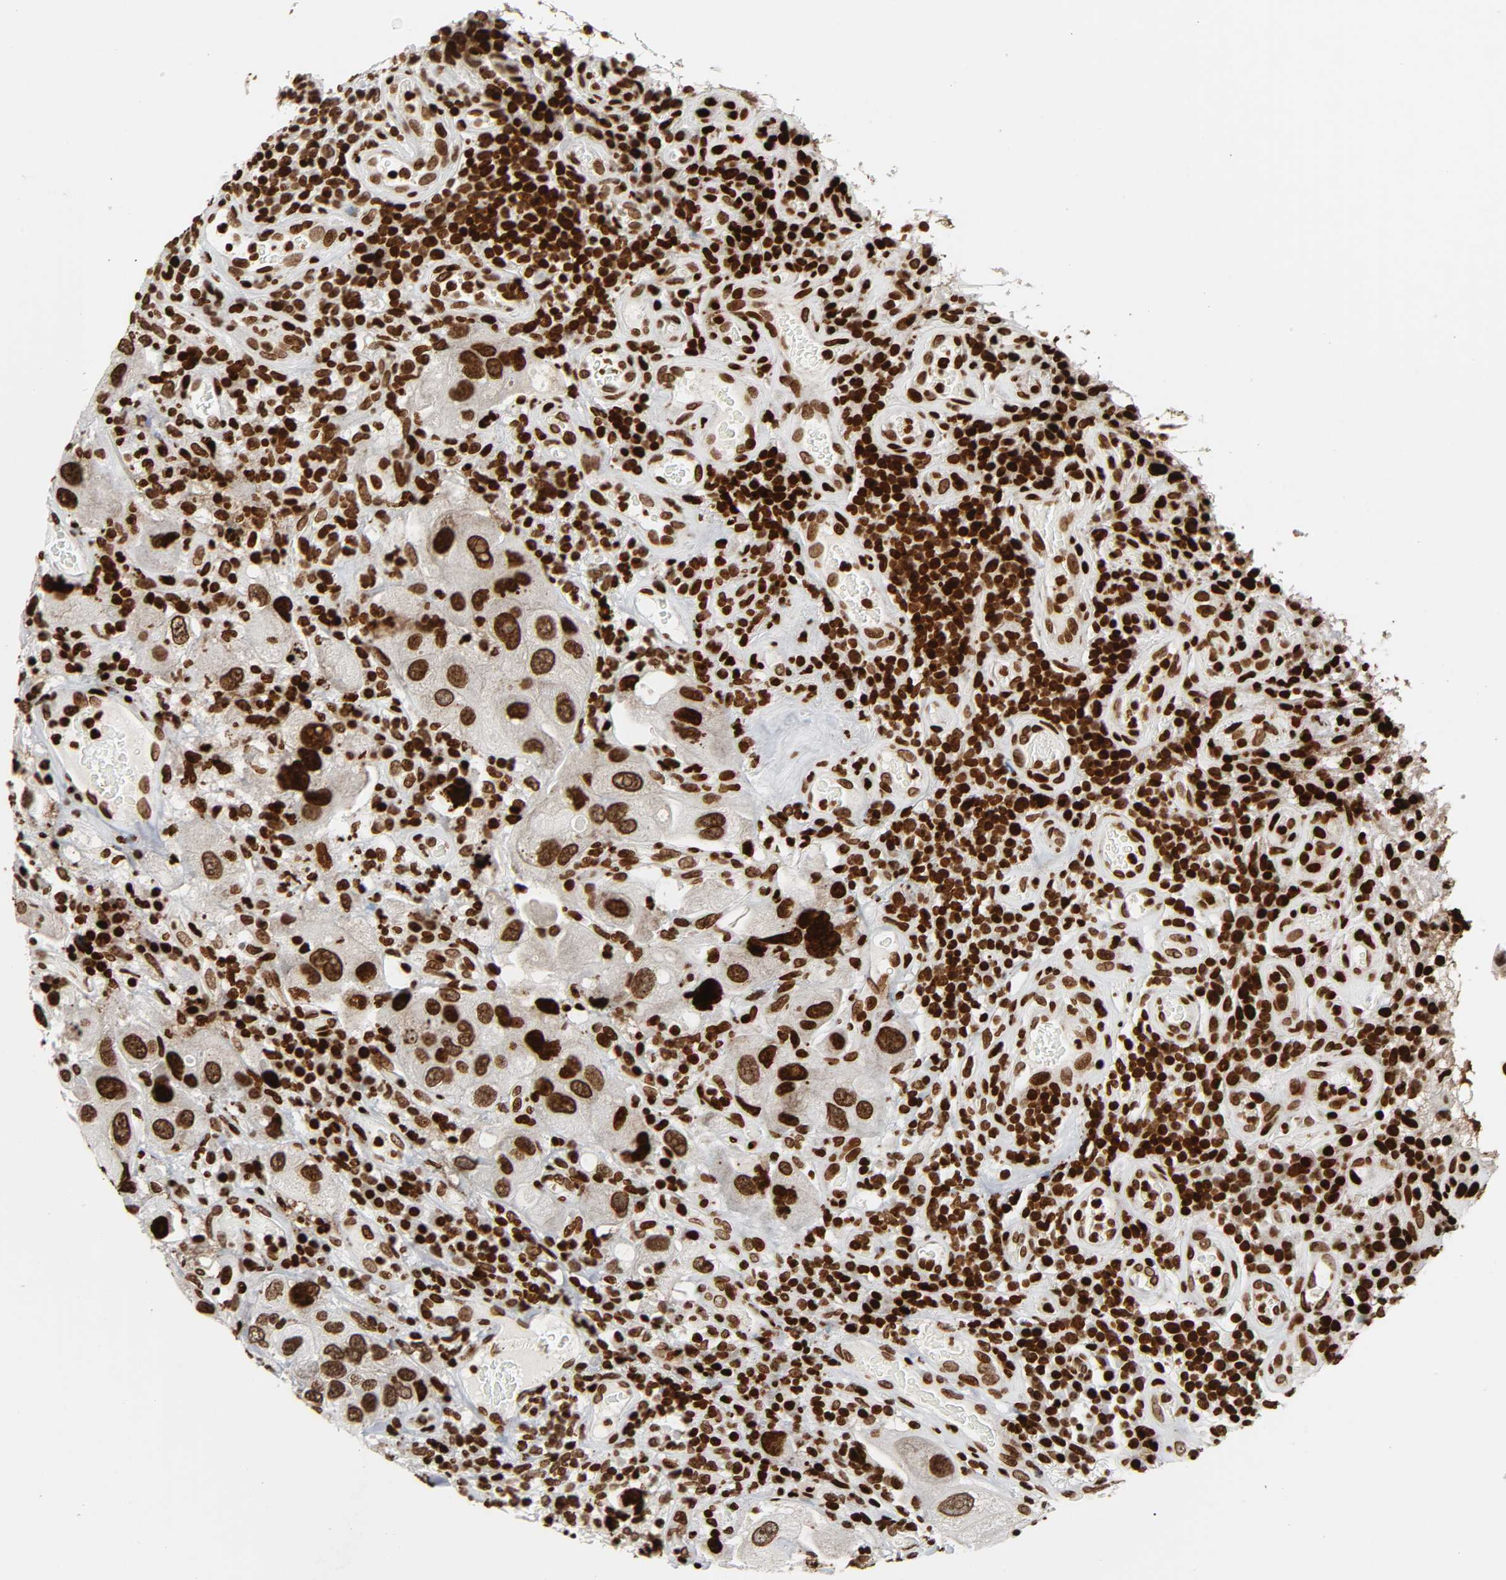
{"staining": {"intensity": "strong", "quantity": ">75%", "location": "nuclear"}, "tissue": "urothelial cancer", "cell_type": "Tumor cells", "image_type": "cancer", "snomed": [{"axis": "morphology", "description": "Urothelial carcinoma, High grade"}, {"axis": "topography", "description": "Urinary bladder"}], "caption": "Urothelial cancer was stained to show a protein in brown. There is high levels of strong nuclear expression in approximately >75% of tumor cells. The staining is performed using DAB brown chromogen to label protein expression. The nuclei are counter-stained blue using hematoxylin.", "gene": "RXRA", "patient": {"sex": "female", "age": 64}}